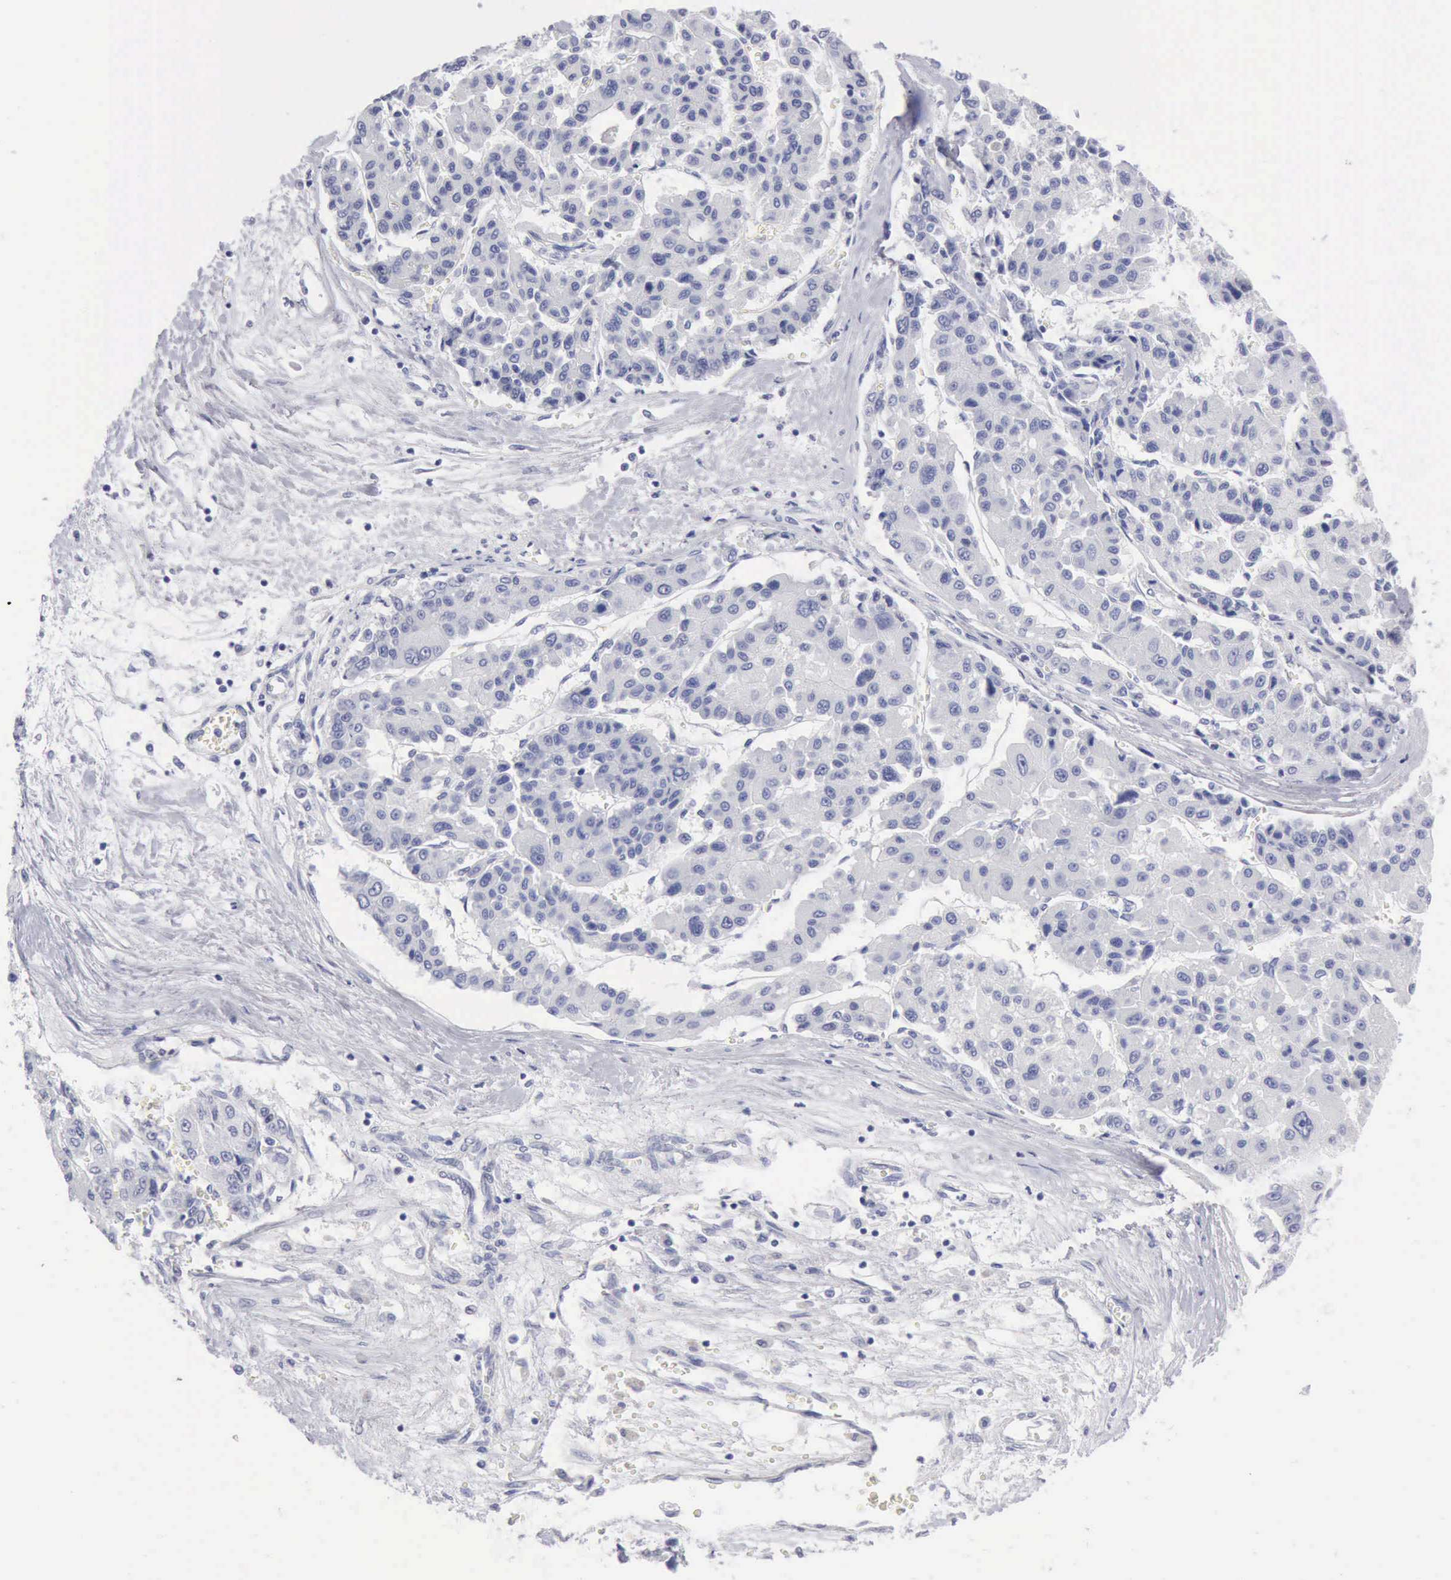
{"staining": {"intensity": "negative", "quantity": "none", "location": "none"}, "tissue": "liver cancer", "cell_type": "Tumor cells", "image_type": "cancer", "snomed": [{"axis": "morphology", "description": "Carcinoma, Hepatocellular, NOS"}, {"axis": "topography", "description": "Liver"}], "caption": "DAB (3,3'-diaminobenzidine) immunohistochemical staining of liver hepatocellular carcinoma demonstrates no significant expression in tumor cells.", "gene": "ANGEL1", "patient": {"sex": "male", "age": 64}}